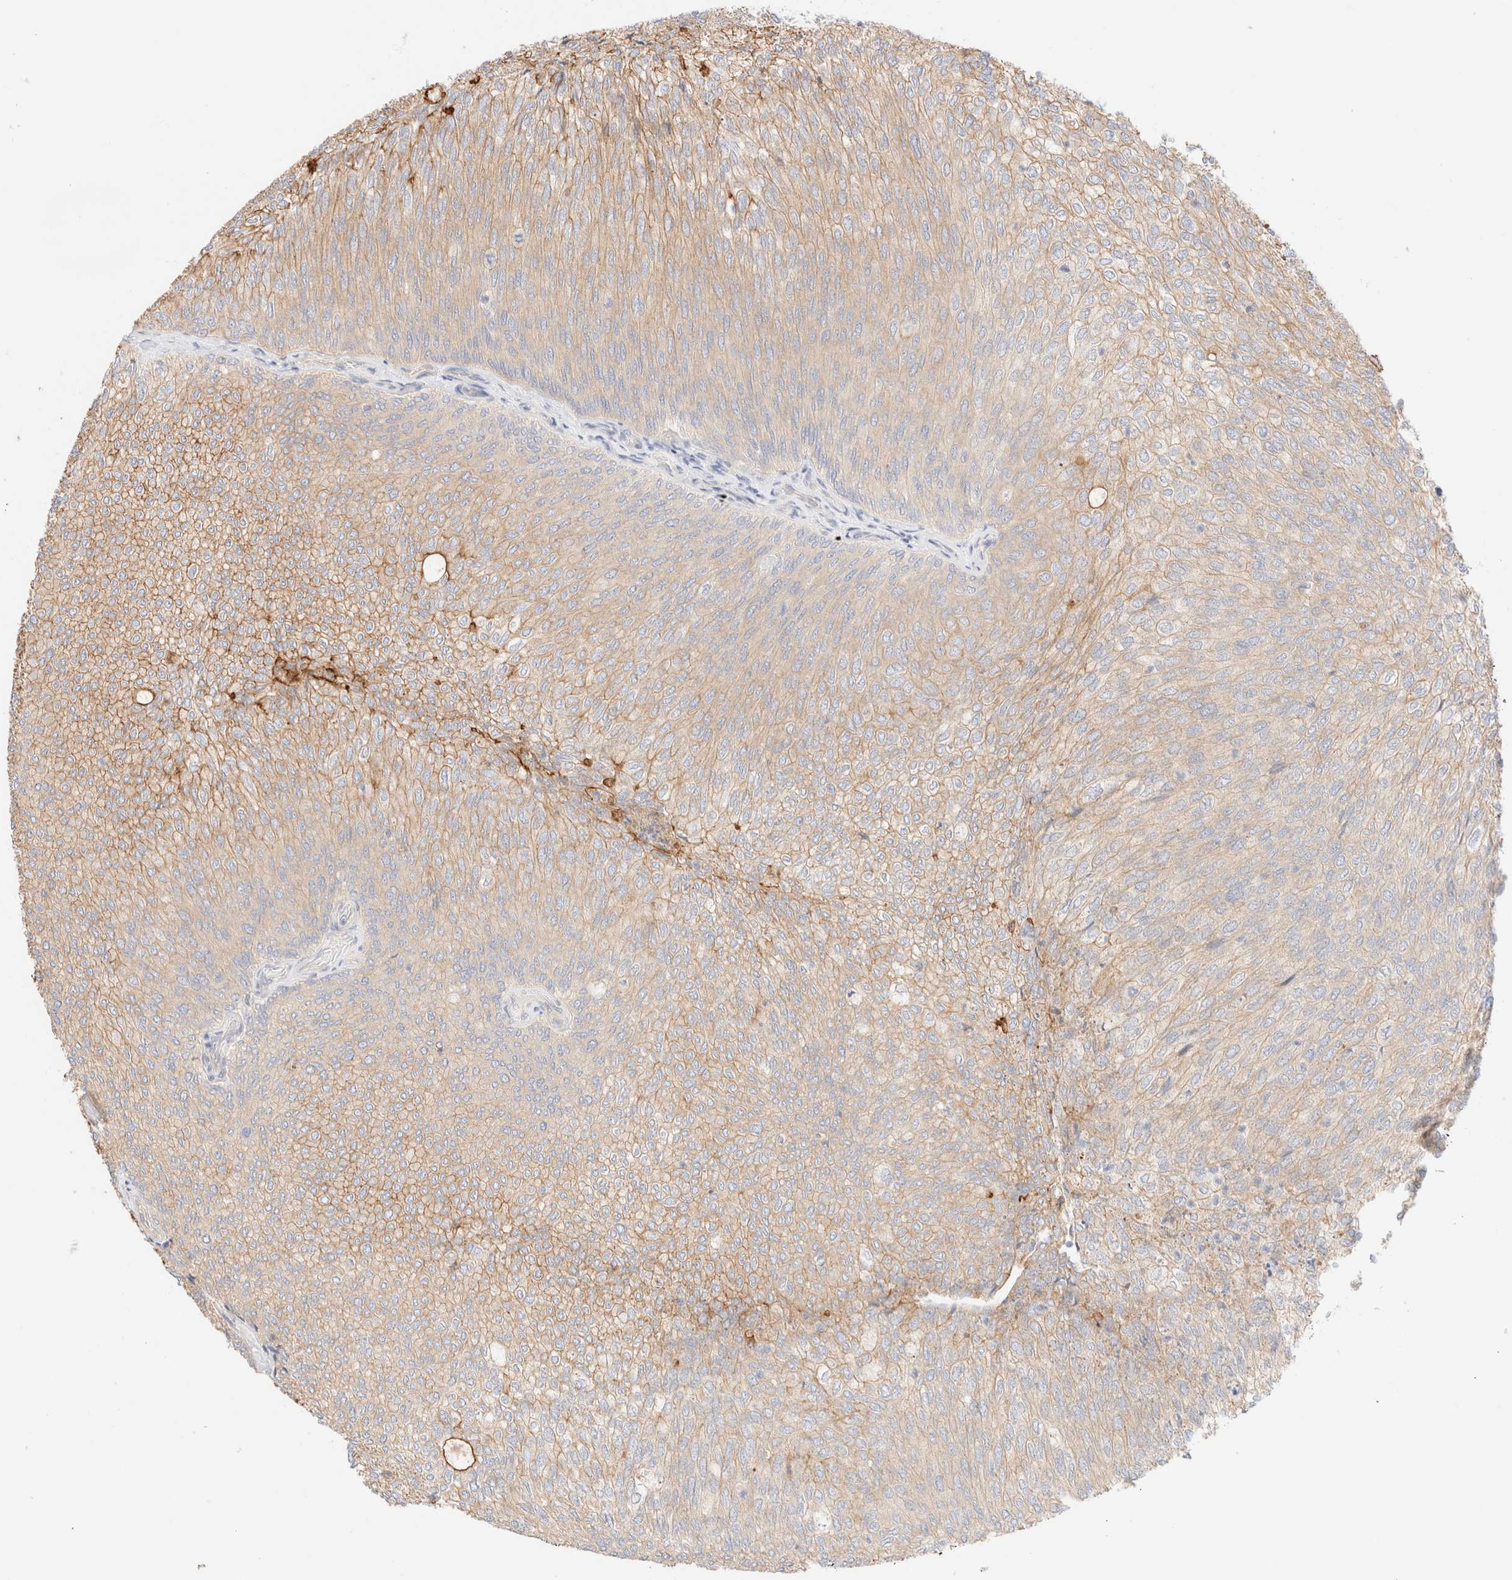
{"staining": {"intensity": "moderate", "quantity": ">75%", "location": "cytoplasmic/membranous"}, "tissue": "urothelial cancer", "cell_type": "Tumor cells", "image_type": "cancer", "snomed": [{"axis": "morphology", "description": "Urothelial carcinoma, Low grade"}, {"axis": "topography", "description": "Urinary bladder"}], "caption": "Low-grade urothelial carcinoma tissue reveals moderate cytoplasmic/membranous expression in approximately >75% of tumor cells, visualized by immunohistochemistry.", "gene": "NIBAN2", "patient": {"sex": "female", "age": 79}}